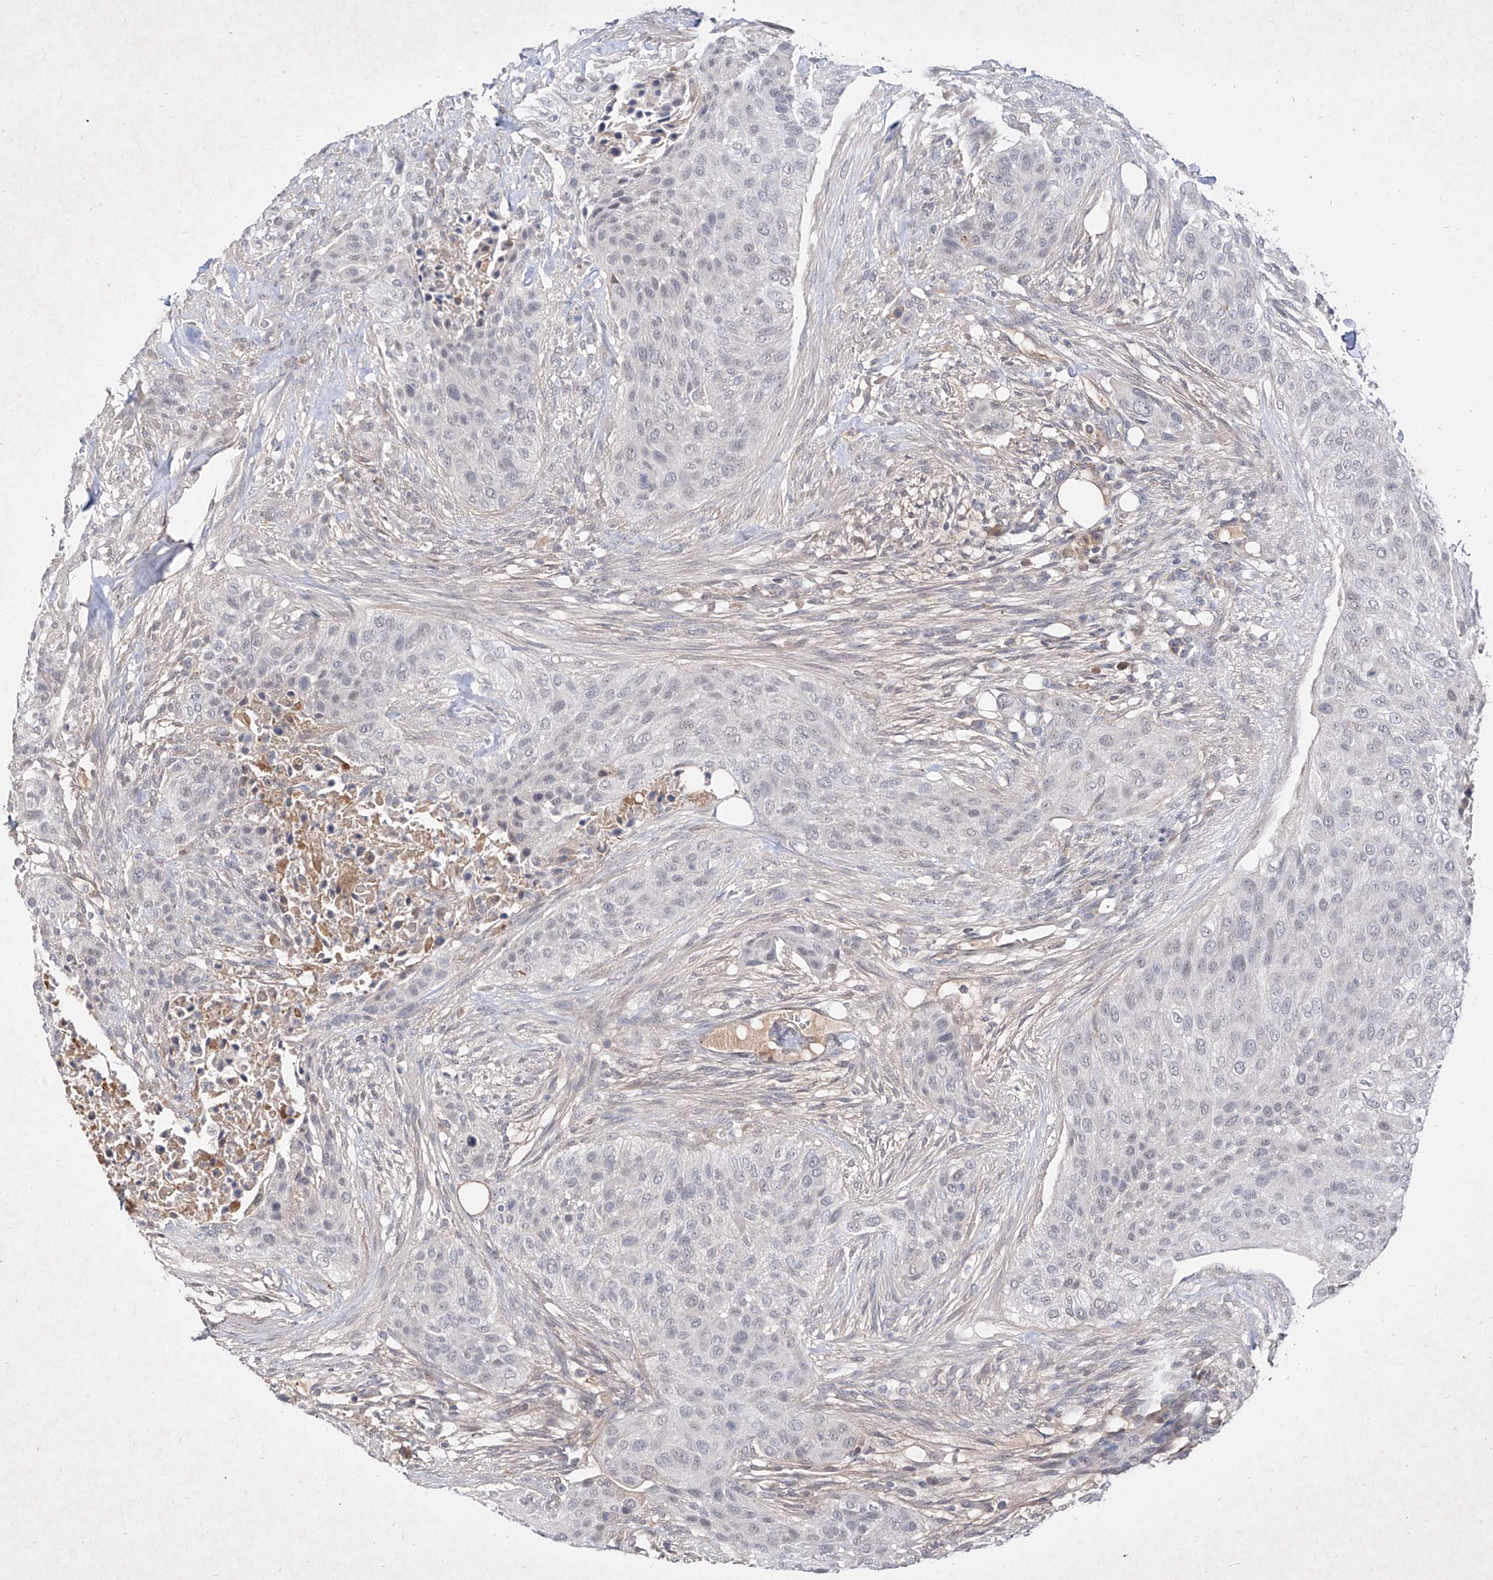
{"staining": {"intensity": "negative", "quantity": "none", "location": "none"}, "tissue": "urothelial cancer", "cell_type": "Tumor cells", "image_type": "cancer", "snomed": [{"axis": "morphology", "description": "Urothelial carcinoma, High grade"}, {"axis": "topography", "description": "Urinary bladder"}], "caption": "High-grade urothelial carcinoma was stained to show a protein in brown. There is no significant expression in tumor cells.", "gene": "C4A", "patient": {"sex": "male", "age": 35}}